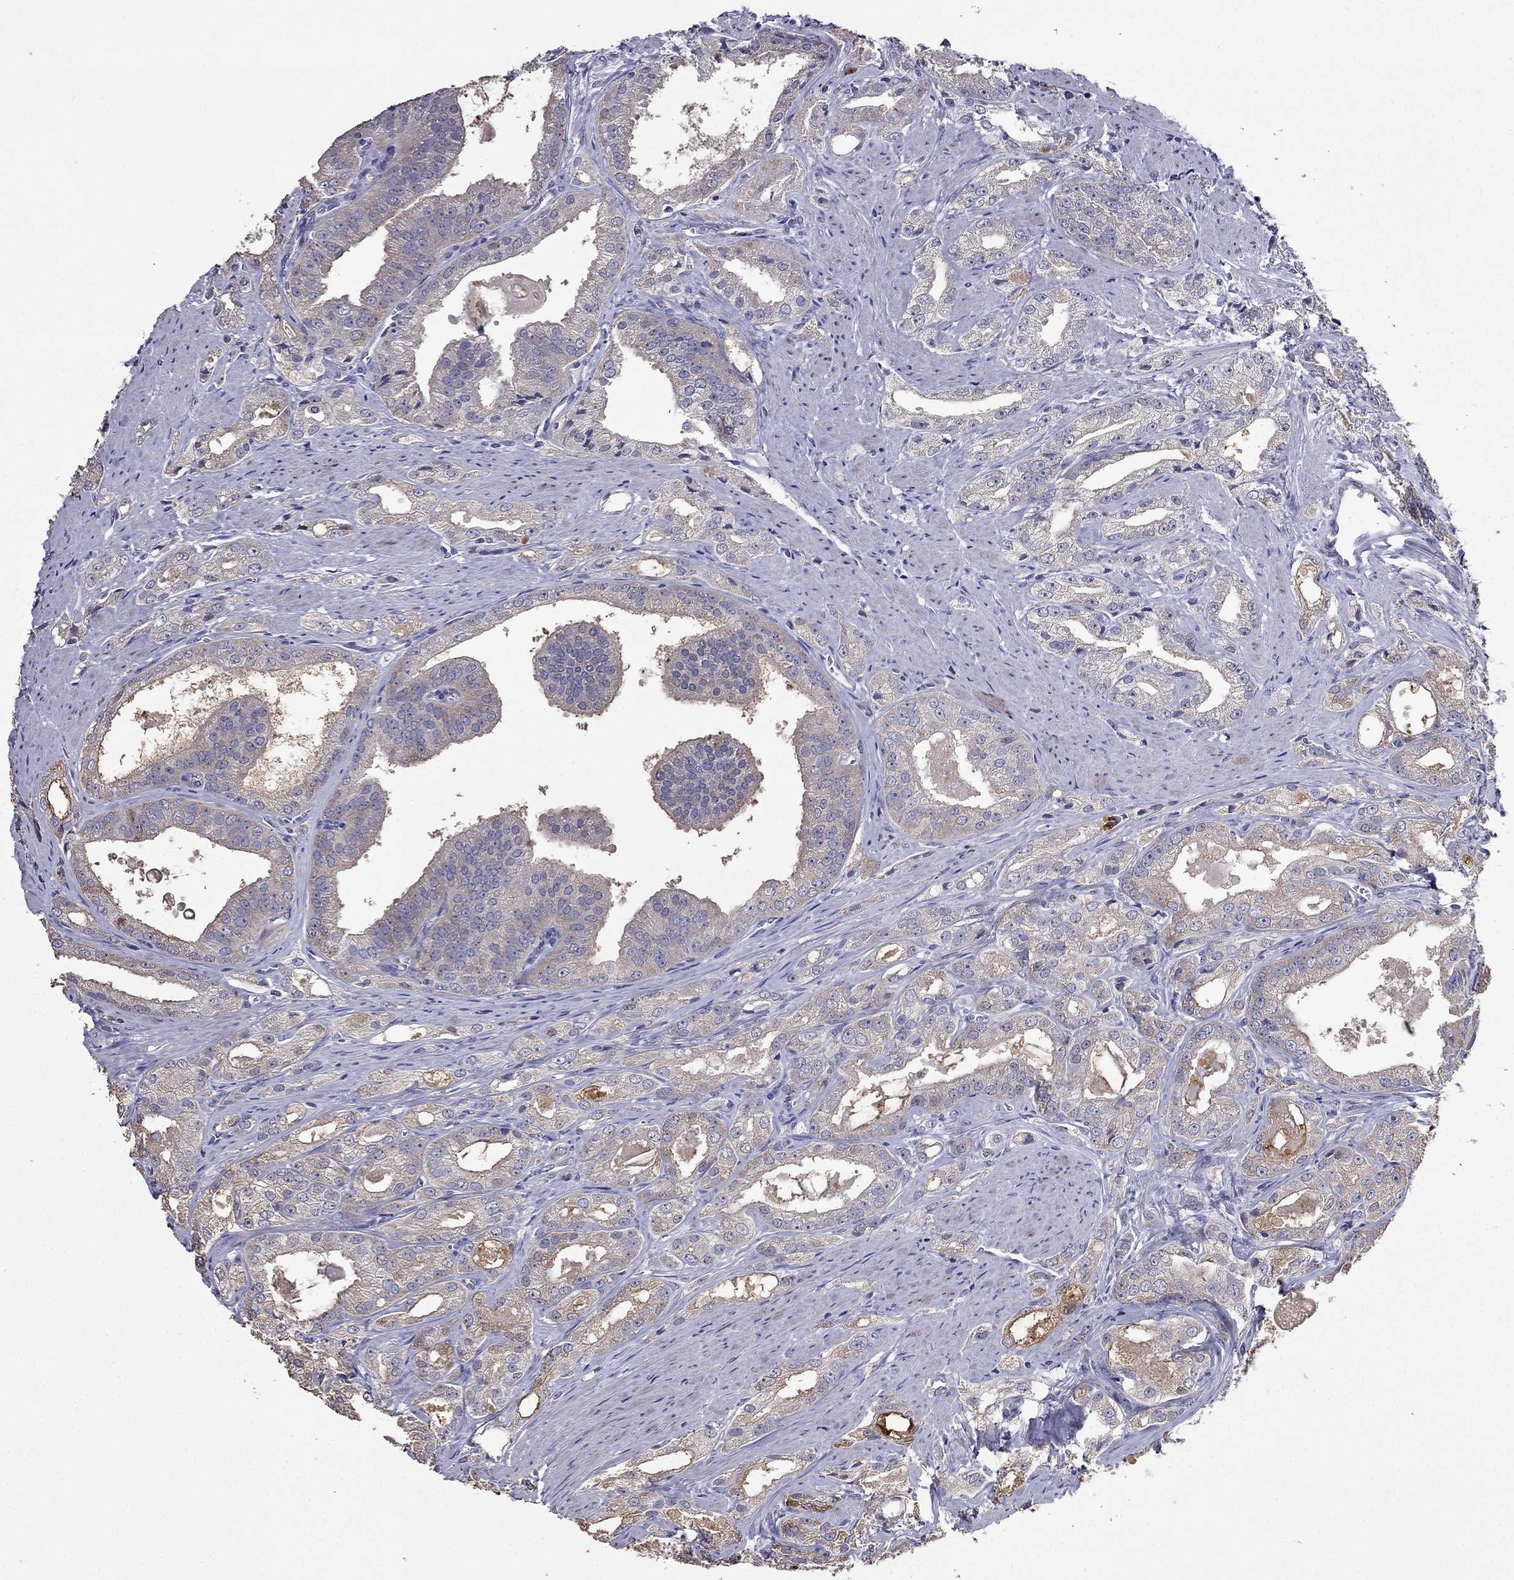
{"staining": {"intensity": "weak", "quantity": "<25%", "location": "cytoplasmic/membranous"}, "tissue": "prostate cancer", "cell_type": "Tumor cells", "image_type": "cancer", "snomed": [{"axis": "morphology", "description": "Adenocarcinoma, NOS"}, {"axis": "morphology", "description": "Adenocarcinoma, High grade"}, {"axis": "topography", "description": "Prostate"}], "caption": "Immunohistochemistry photomicrograph of neoplastic tissue: adenocarcinoma (high-grade) (prostate) stained with DAB (3,3'-diaminobenzidine) displays no significant protein positivity in tumor cells.", "gene": "AK5", "patient": {"sex": "male", "age": 70}}